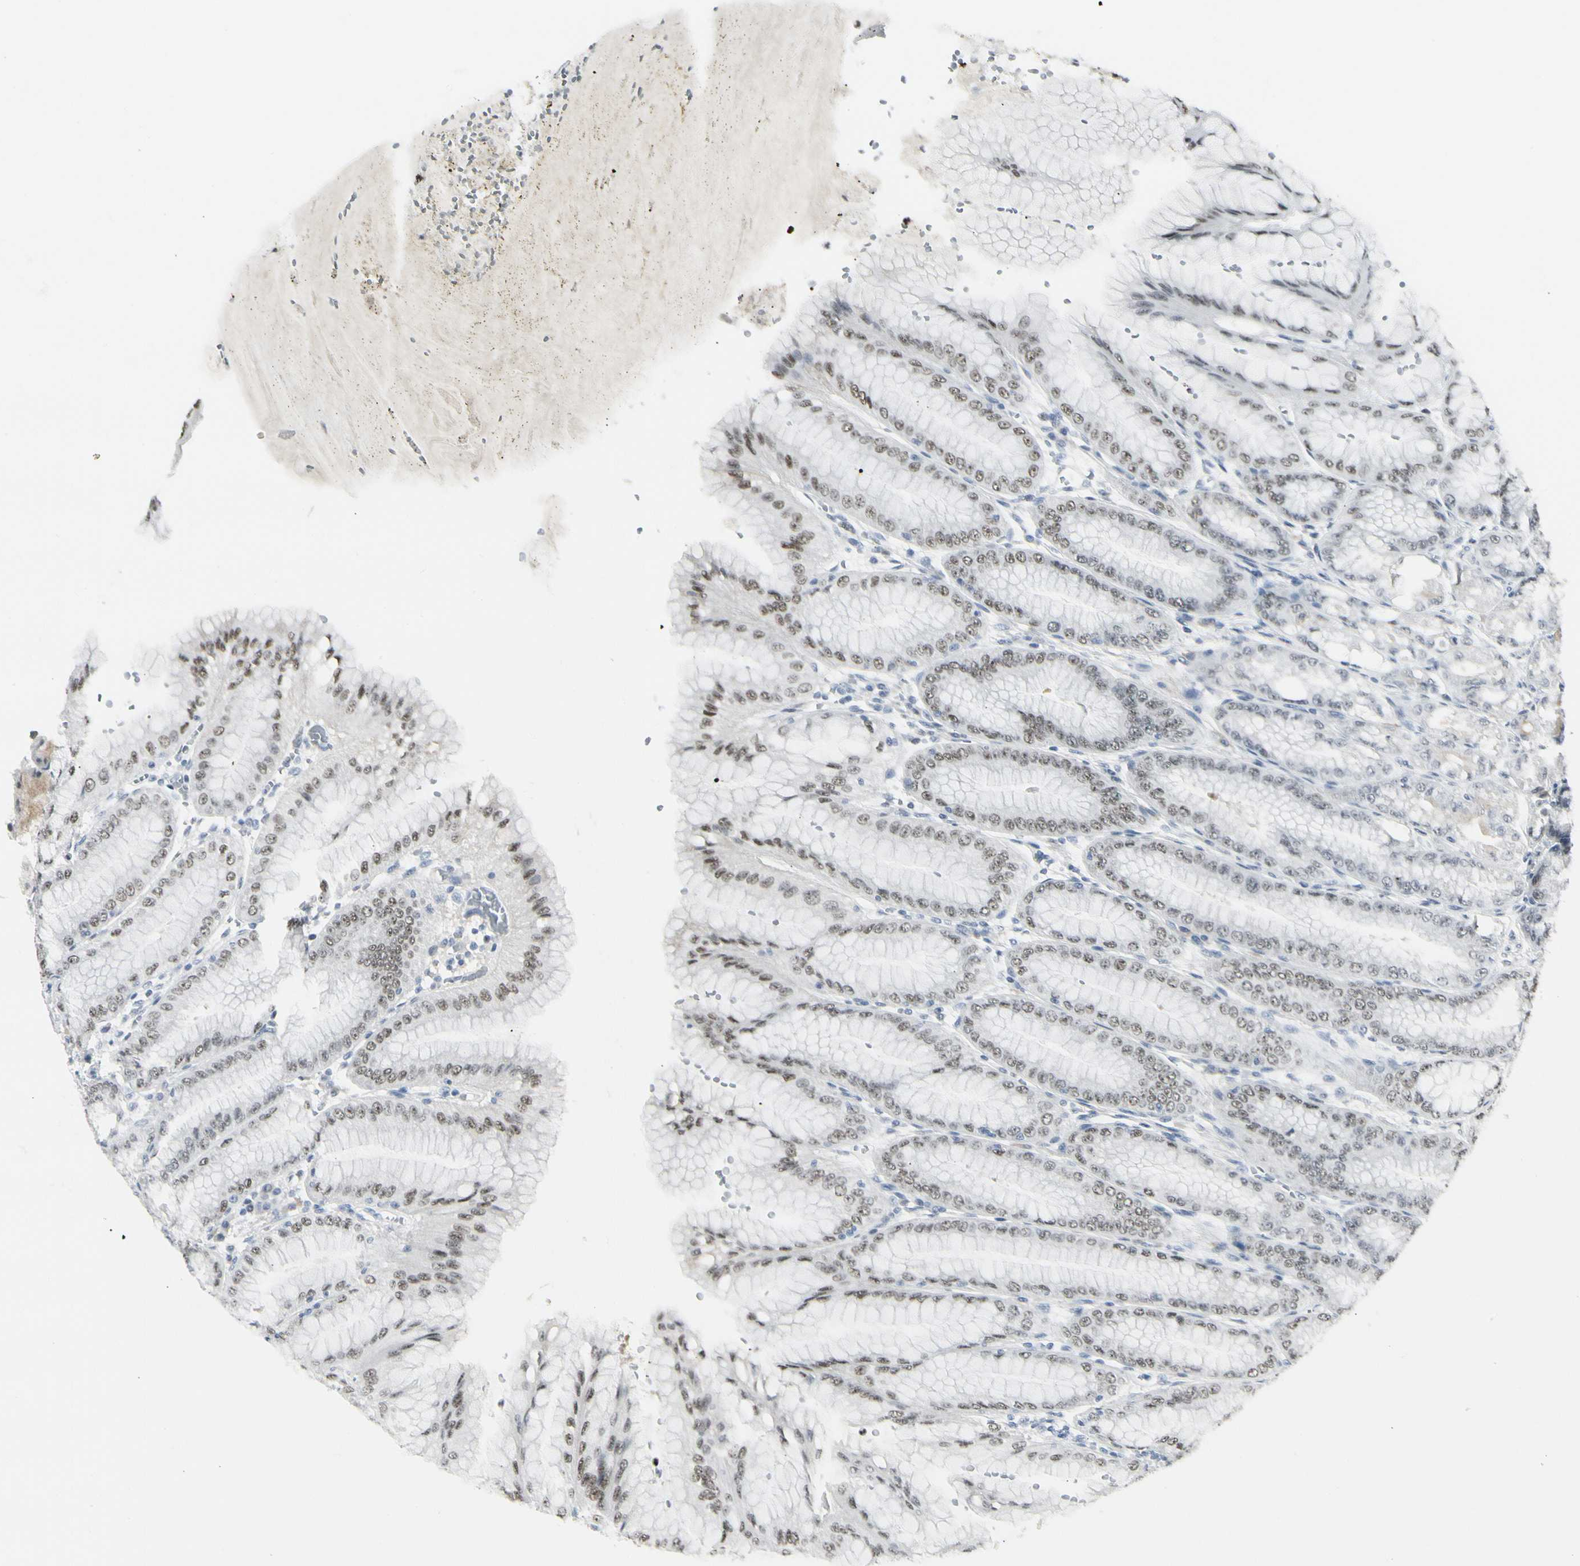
{"staining": {"intensity": "strong", "quantity": ">75%", "location": "nuclear"}, "tissue": "stomach", "cell_type": "Glandular cells", "image_type": "normal", "snomed": [{"axis": "morphology", "description": "Normal tissue, NOS"}, {"axis": "topography", "description": "Stomach, lower"}], "caption": "Protein expression by immunohistochemistry demonstrates strong nuclear positivity in about >75% of glandular cells in unremarkable stomach. The protein of interest is stained brown, and the nuclei are stained in blue (DAB IHC with brightfield microscopy, high magnification).", "gene": "ZBTB7B", "patient": {"sex": "male", "age": 71}}